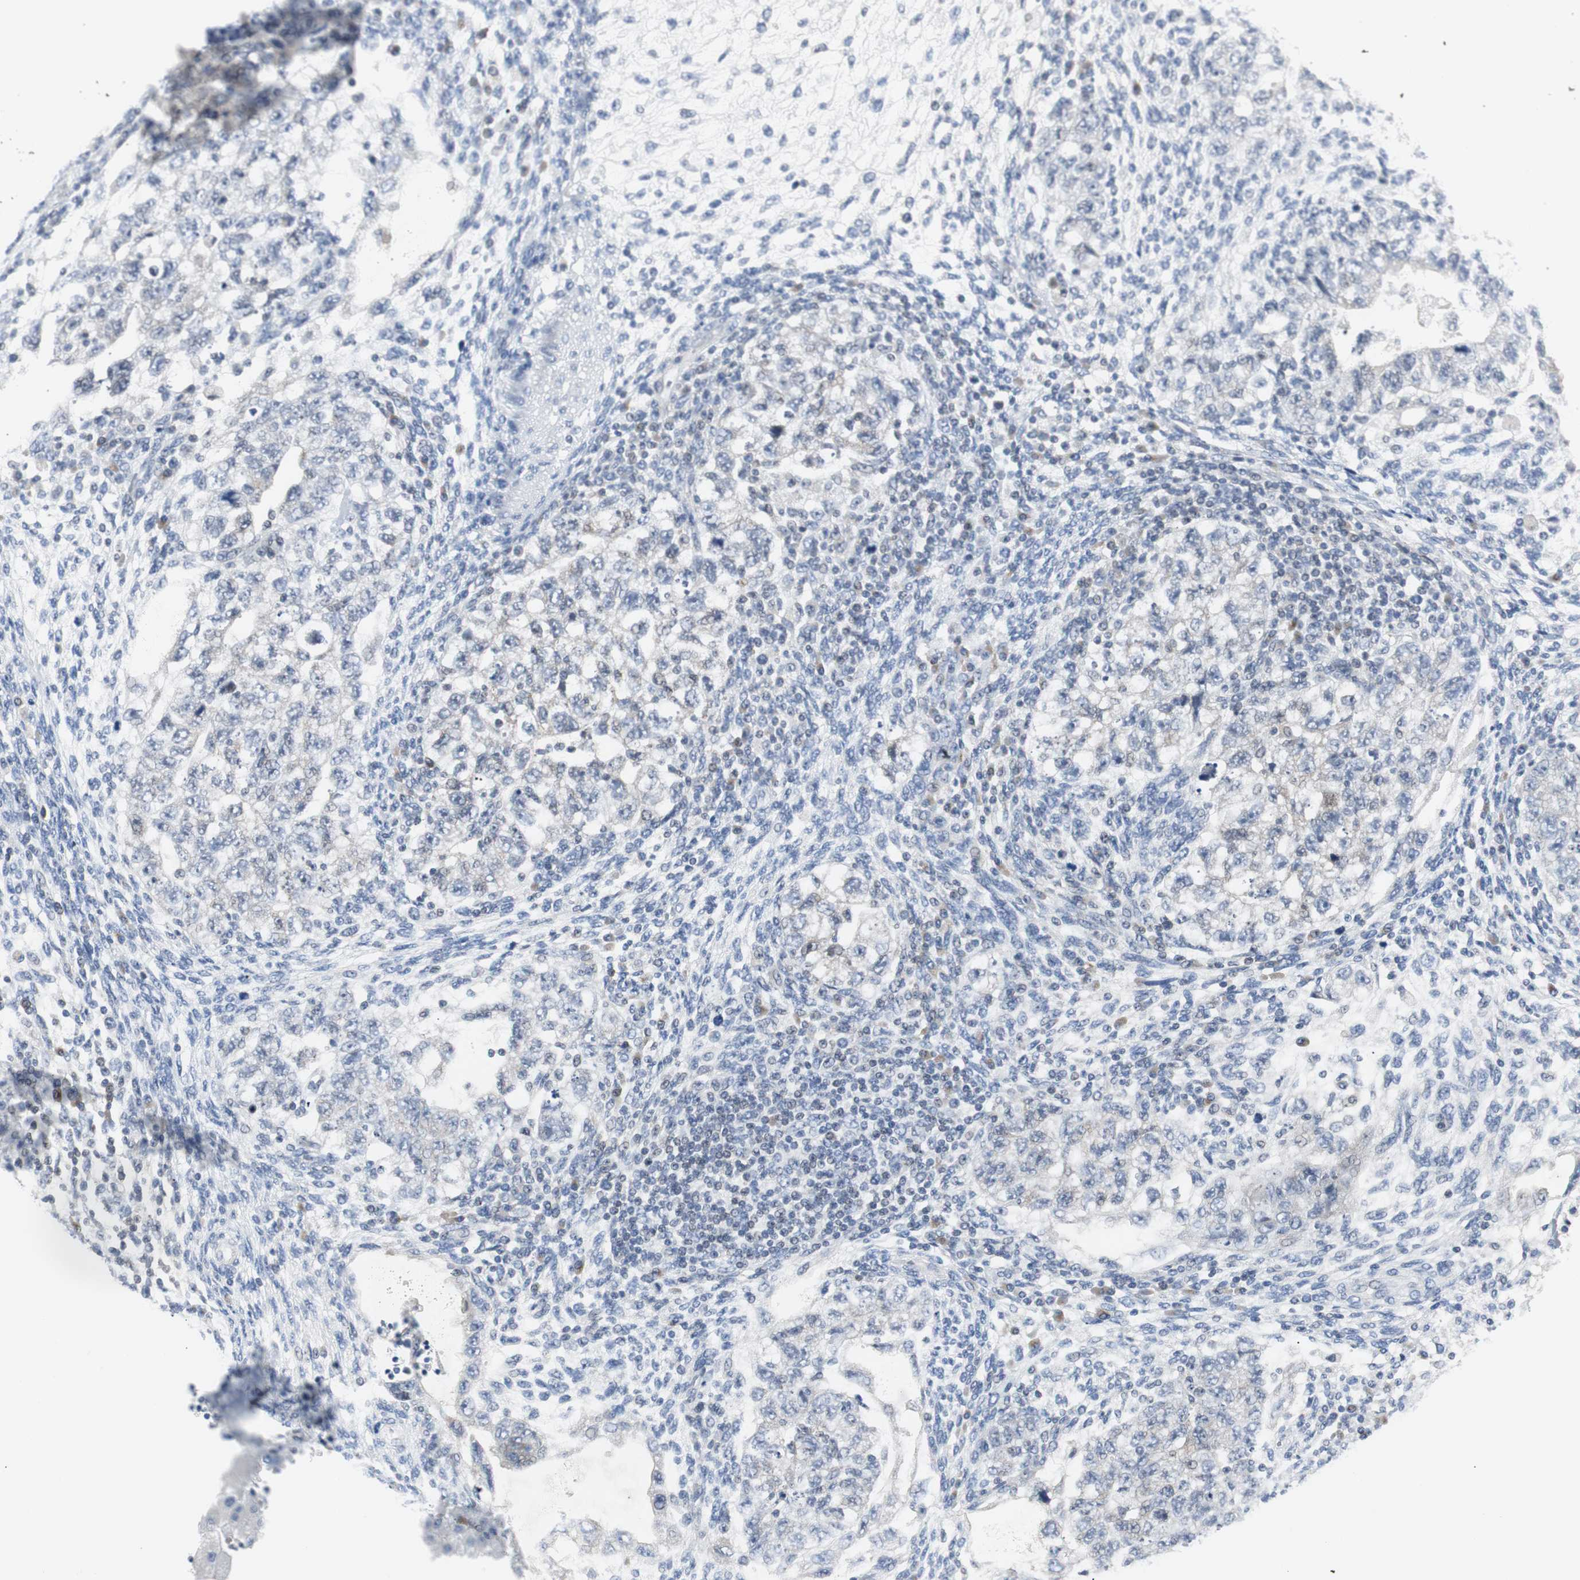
{"staining": {"intensity": "negative", "quantity": "none", "location": "none"}, "tissue": "testis cancer", "cell_type": "Tumor cells", "image_type": "cancer", "snomed": [{"axis": "morphology", "description": "Normal tissue, NOS"}, {"axis": "morphology", "description": "Carcinoma, Embryonal, NOS"}, {"axis": "topography", "description": "Testis"}], "caption": "A high-resolution photomicrograph shows IHC staining of testis cancer (embryonal carcinoma), which reveals no significant positivity in tumor cells.", "gene": "SOX30", "patient": {"sex": "male", "age": 36}}